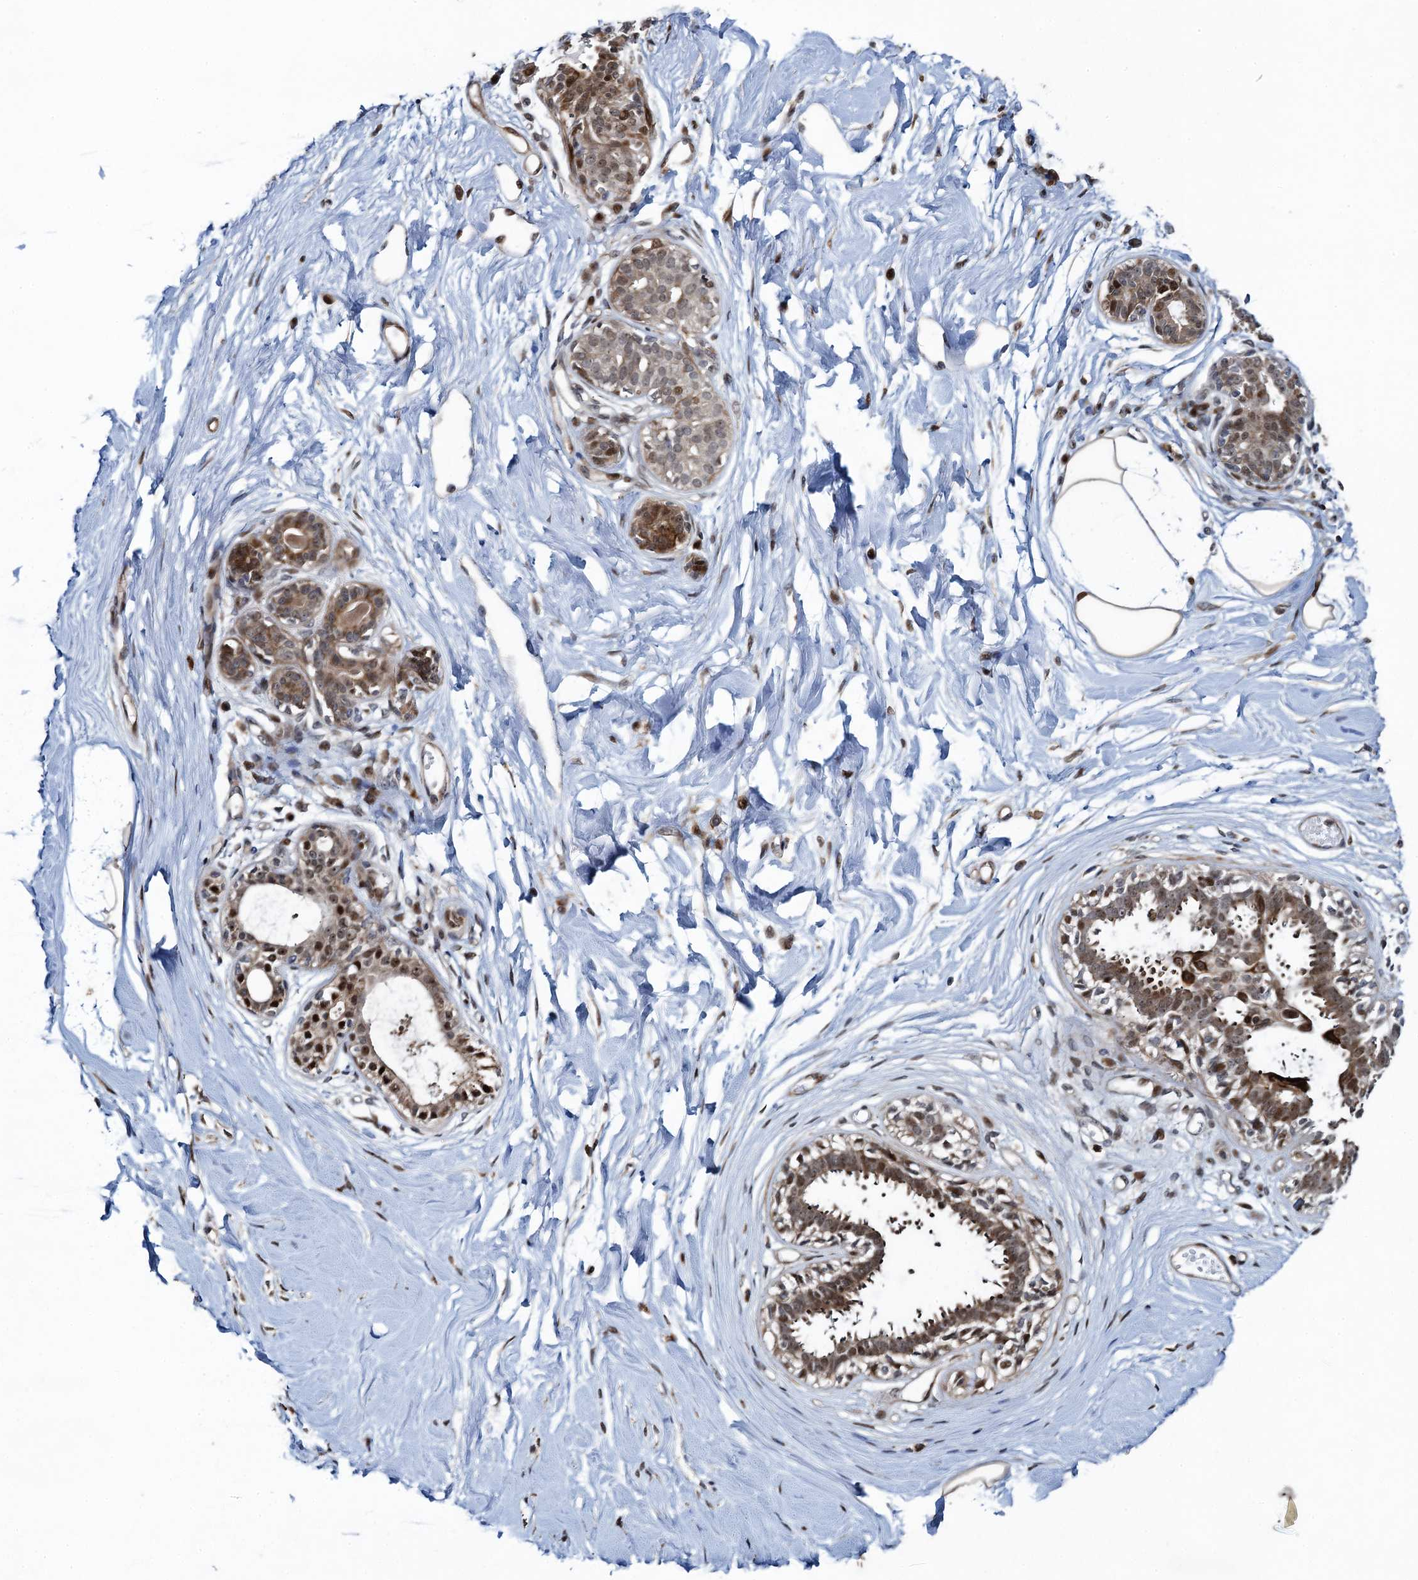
{"staining": {"intensity": "moderate", "quantity": ">75%", "location": "cytoplasmic/membranous,nuclear"}, "tissue": "breast", "cell_type": "Adipocytes", "image_type": "normal", "snomed": [{"axis": "morphology", "description": "Normal tissue, NOS"}, {"axis": "topography", "description": "Breast"}], "caption": "Immunohistochemical staining of normal breast displays moderate cytoplasmic/membranous,nuclear protein staining in about >75% of adipocytes.", "gene": "ATOSA", "patient": {"sex": "female", "age": 45}}